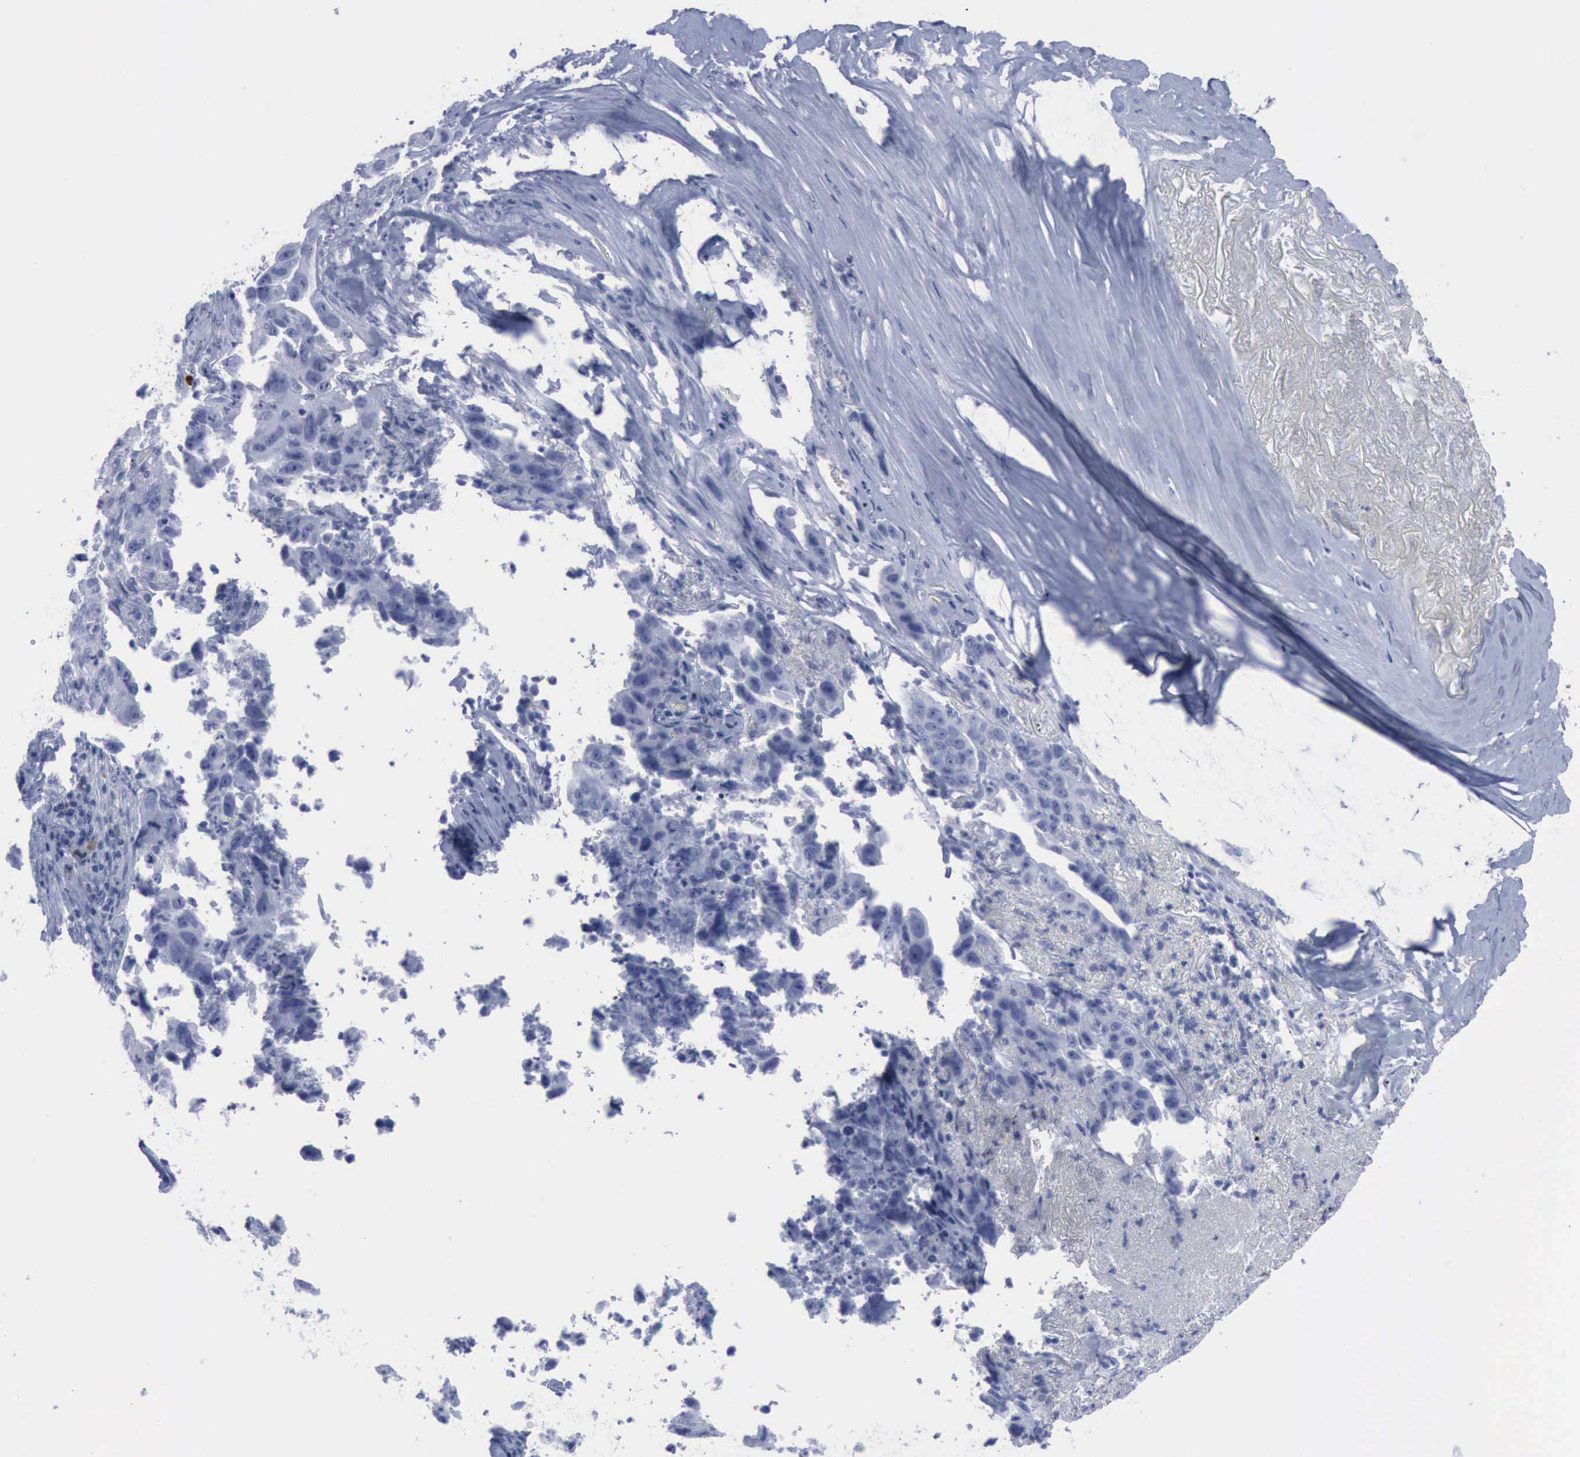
{"staining": {"intensity": "negative", "quantity": "none", "location": "none"}, "tissue": "lung cancer", "cell_type": "Tumor cells", "image_type": "cancer", "snomed": [{"axis": "morphology", "description": "Squamous cell carcinoma, NOS"}, {"axis": "topography", "description": "Lung"}], "caption": "The histopathology image exhibits no significant staining in tumor cells of lung squamous cell carcinoma. (Brightfield microscopy of DAB immunohistochemistry at high magnification).", "gene": "NGFR", "patient": {"sex": "male", "age": 64}}